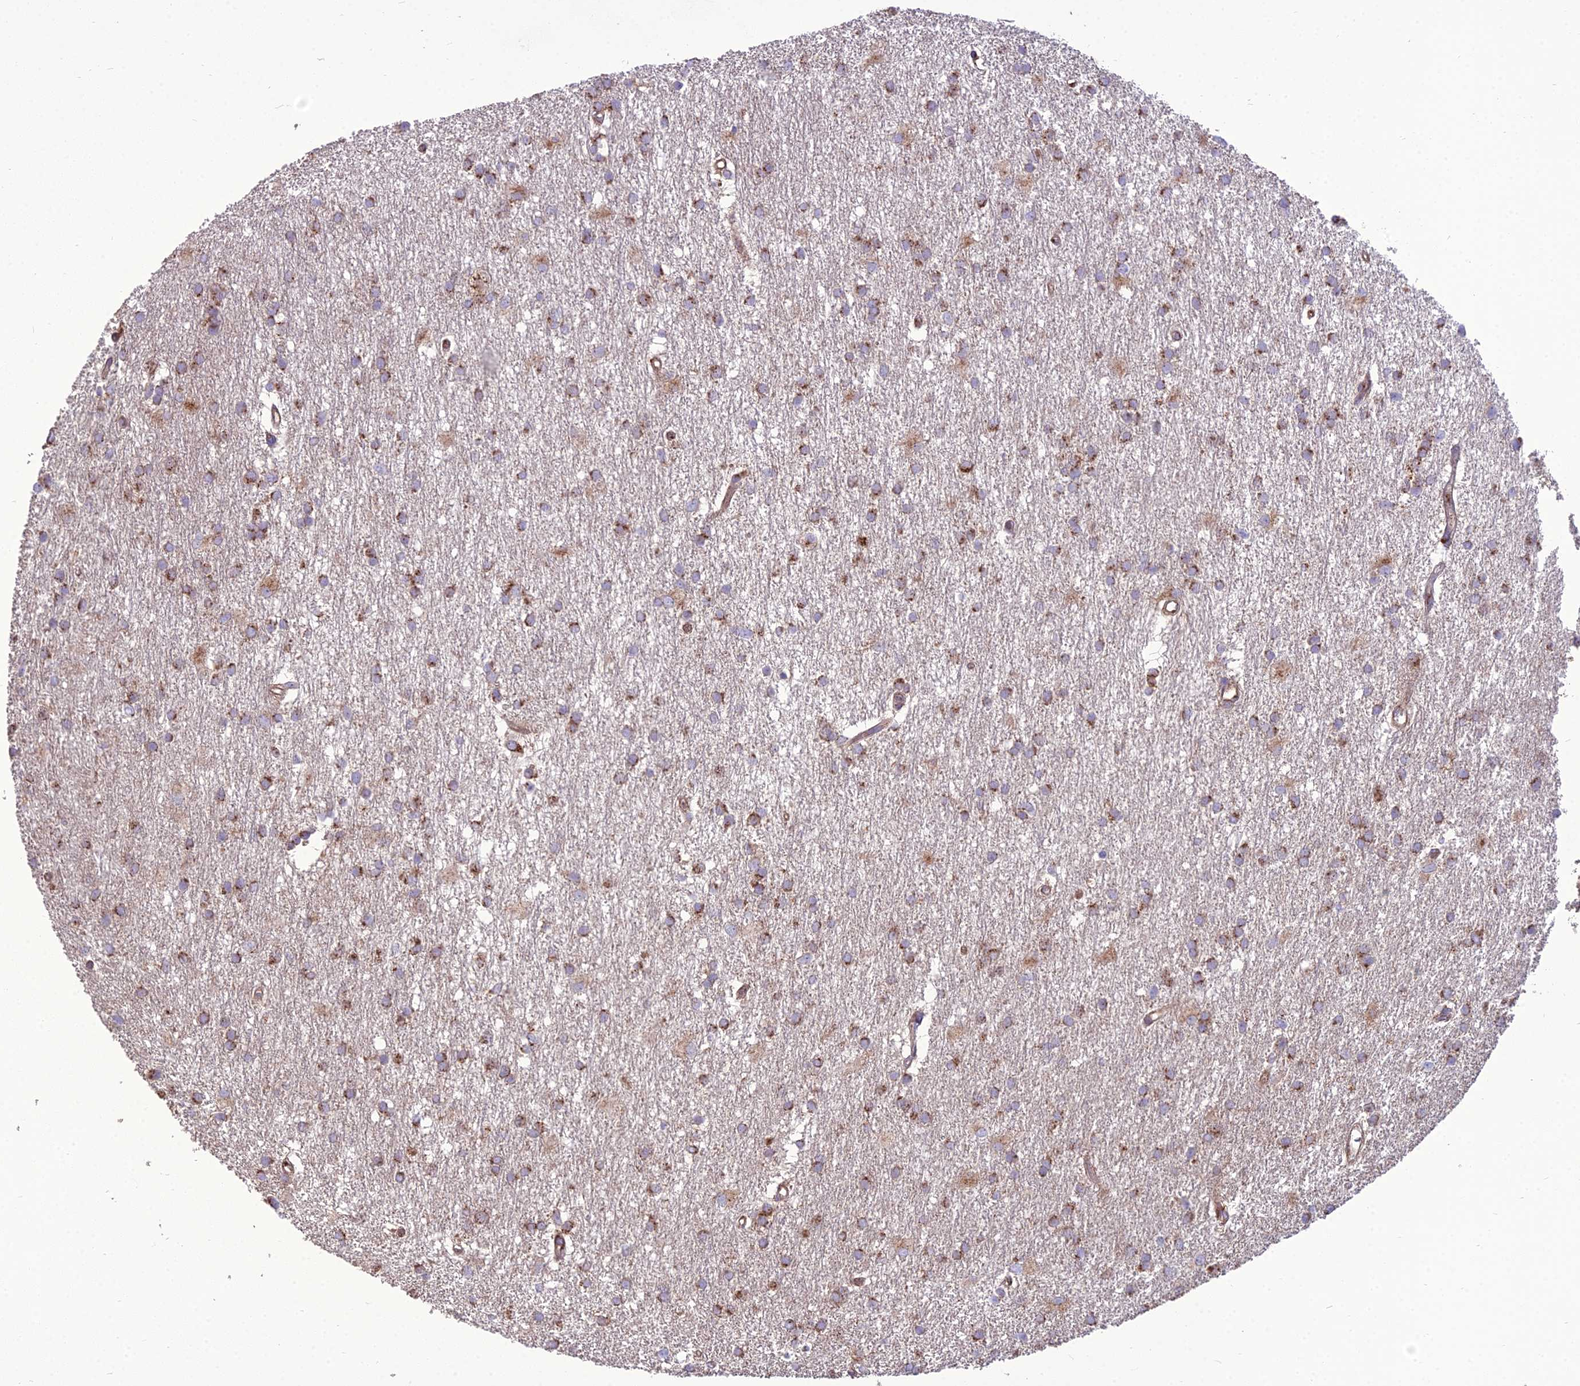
{"staining": {"intensity": "moderate", "quantity": ">75%", "location": "cytoplasmic/membranous"}, "tissue": "glioma", "cell_type": "Tumor cells", "image_type": "cancer", "snomed": [{"axis": "morphology", "description": "Glioma, malignant, High grade"}, {"axis": "topography", "description": "Brain"}], "caption": "The micrograph shows a brown stain indicating the presence of a protein in the cytoplasmic/membranous of tumor cells in malignant glioma (high-grade).", "gene": "SPRYD7", "patient": {"sex": "male", "age": 77}}